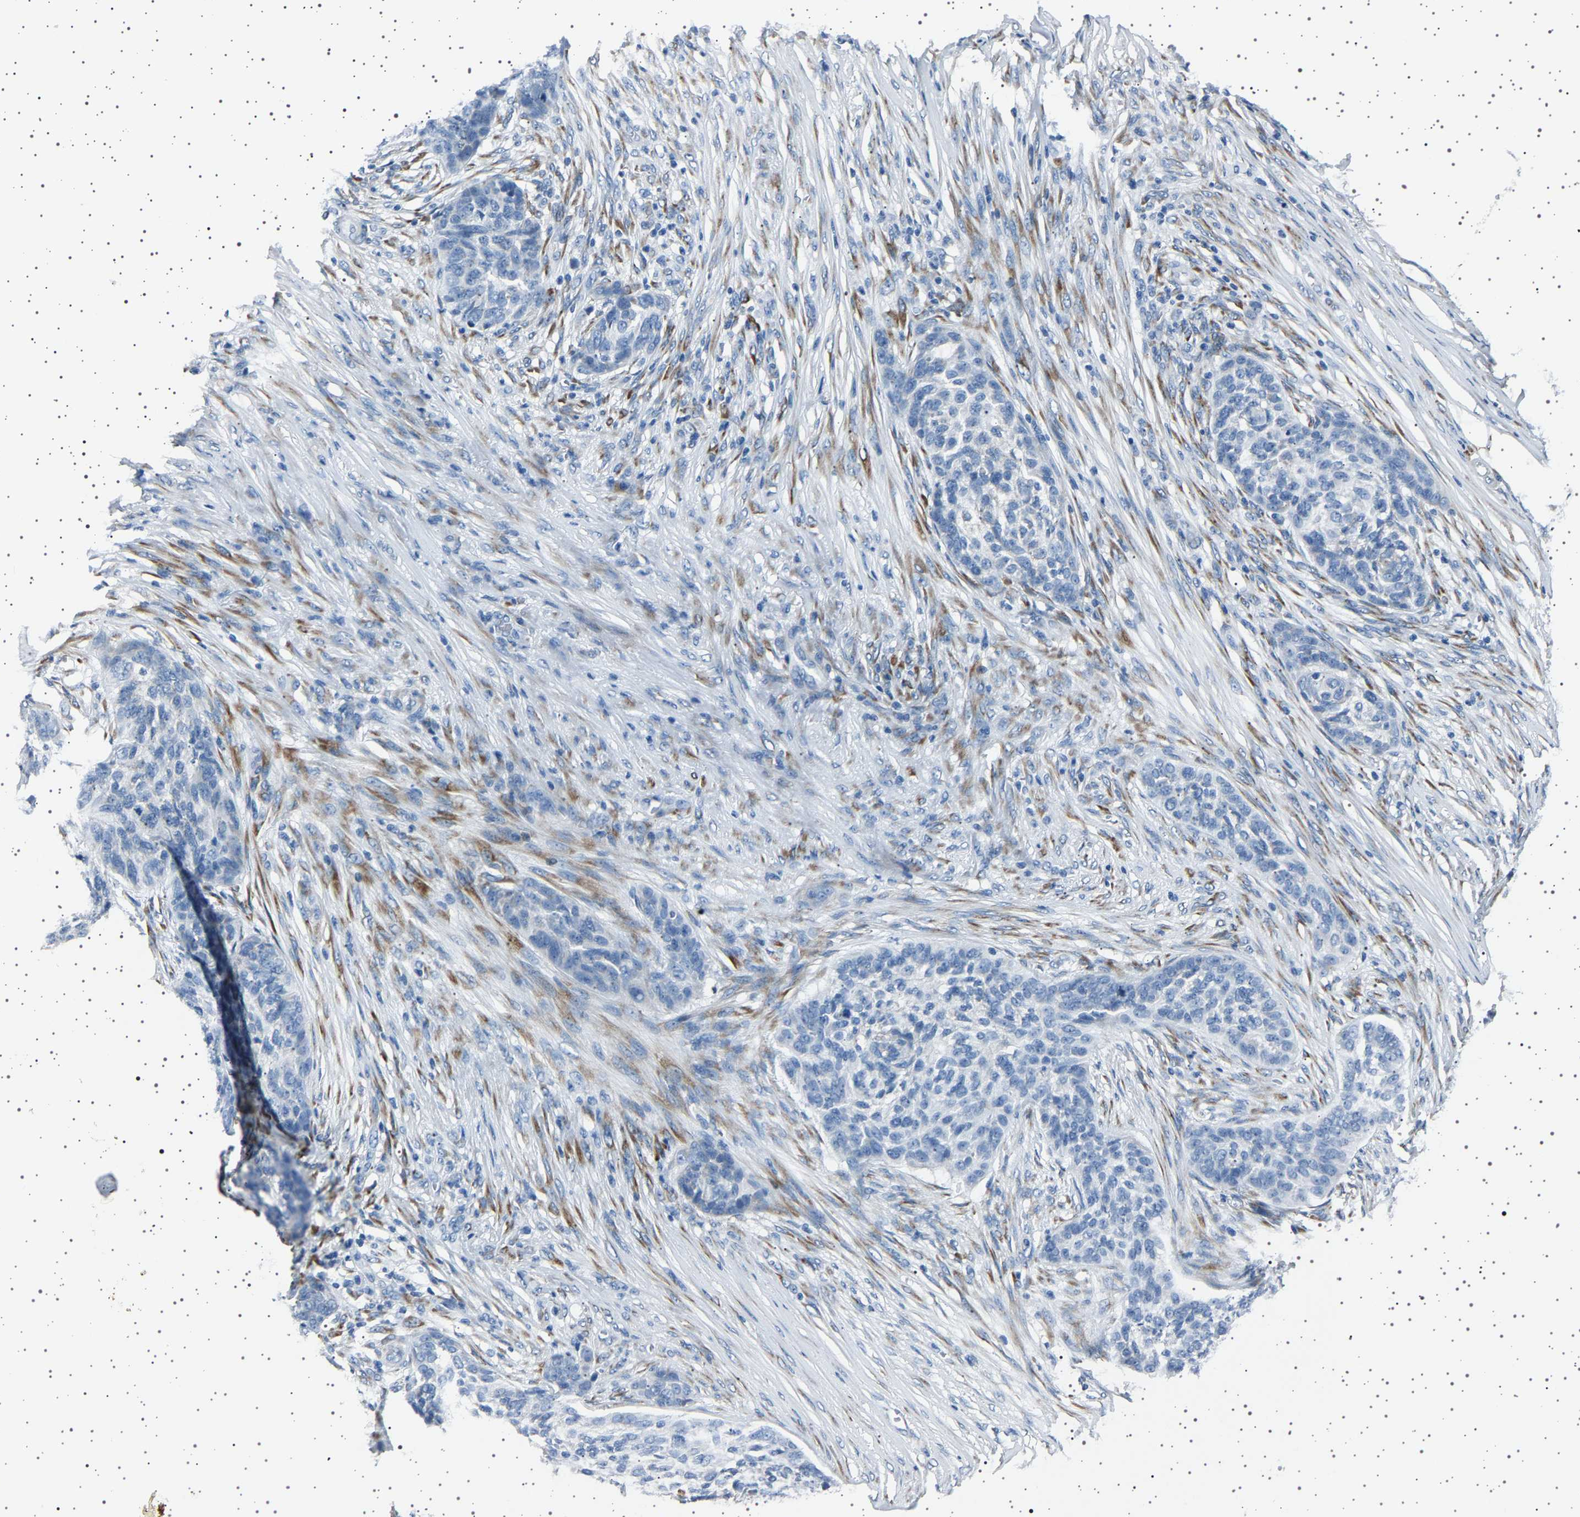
{"staining": {"intensity": "negative", "quantity": "none", "location": "none"}, "tissue": "skin cancer", "cell_type": "Tumor cells", "image_type": "cancer", "snomed": [{"axis": "morphology", "description": "Basal cell carcinoma"}, {"axis": "topography", "description": "Skin"}], "caption": "This is an immunohistochemistry micrograph of skin cancer (basal cell carcinoma). There is no expression in tumor cells.", "gene": "FTCD", "patient": {"sex": "male", "age": 85}}